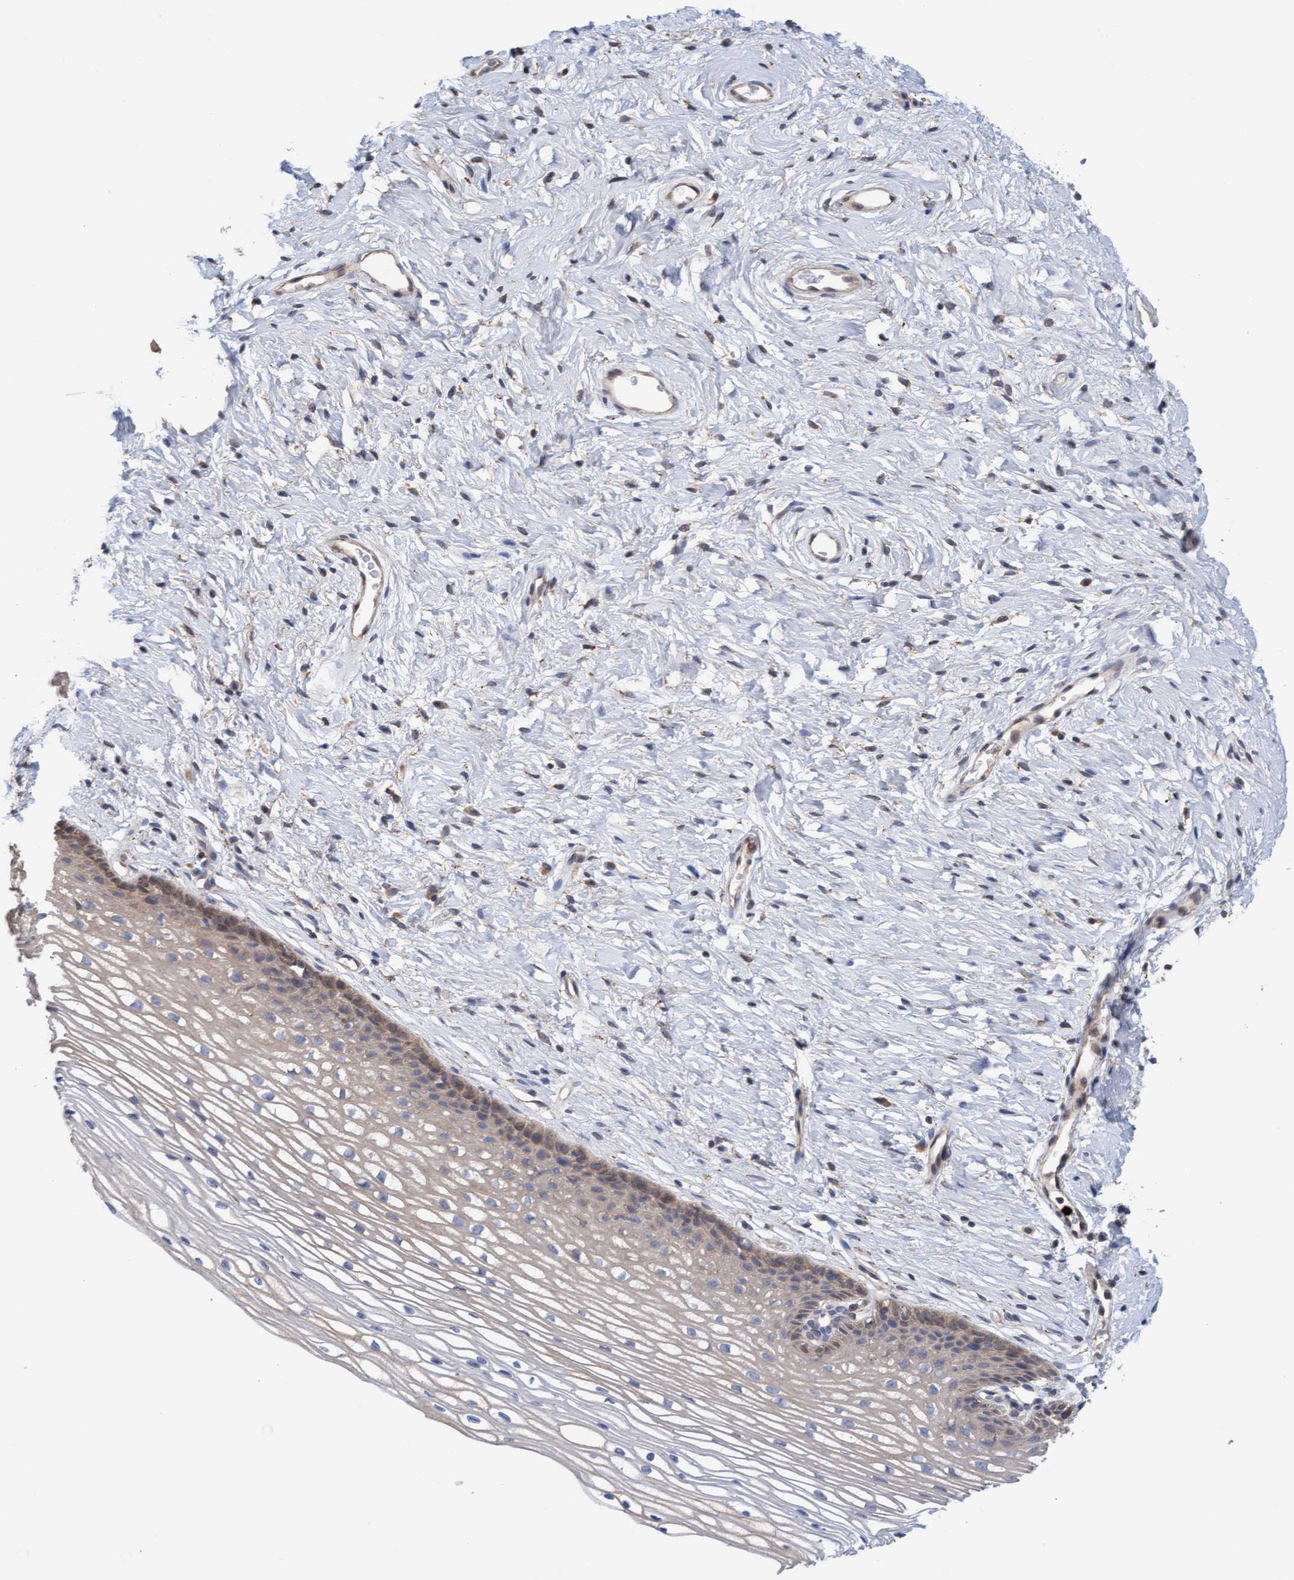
{"staining": {"intensity": "weak", "quantity": ">75%", "location": "cytoplasmic/membranous"}, "tissue": "cervix", "cell_type": "Glandular cells", "image_type": "normal", "snomed": [{"axis": "morphology", "description": "Normal tissue, NOS"}, {"axis": "topography", "description": "Cervix"}], "caption": "A brown stain shows weak cytoplasmic/membranous staining of a protein in glandular cells of unremarkable human cervix. (DAB (3,3'-diaminobenzidine) = brown stain, brightfield microscopy at high magnification).", "gene": "MMP8", "patient": {"sex": "female", "age": 77}}